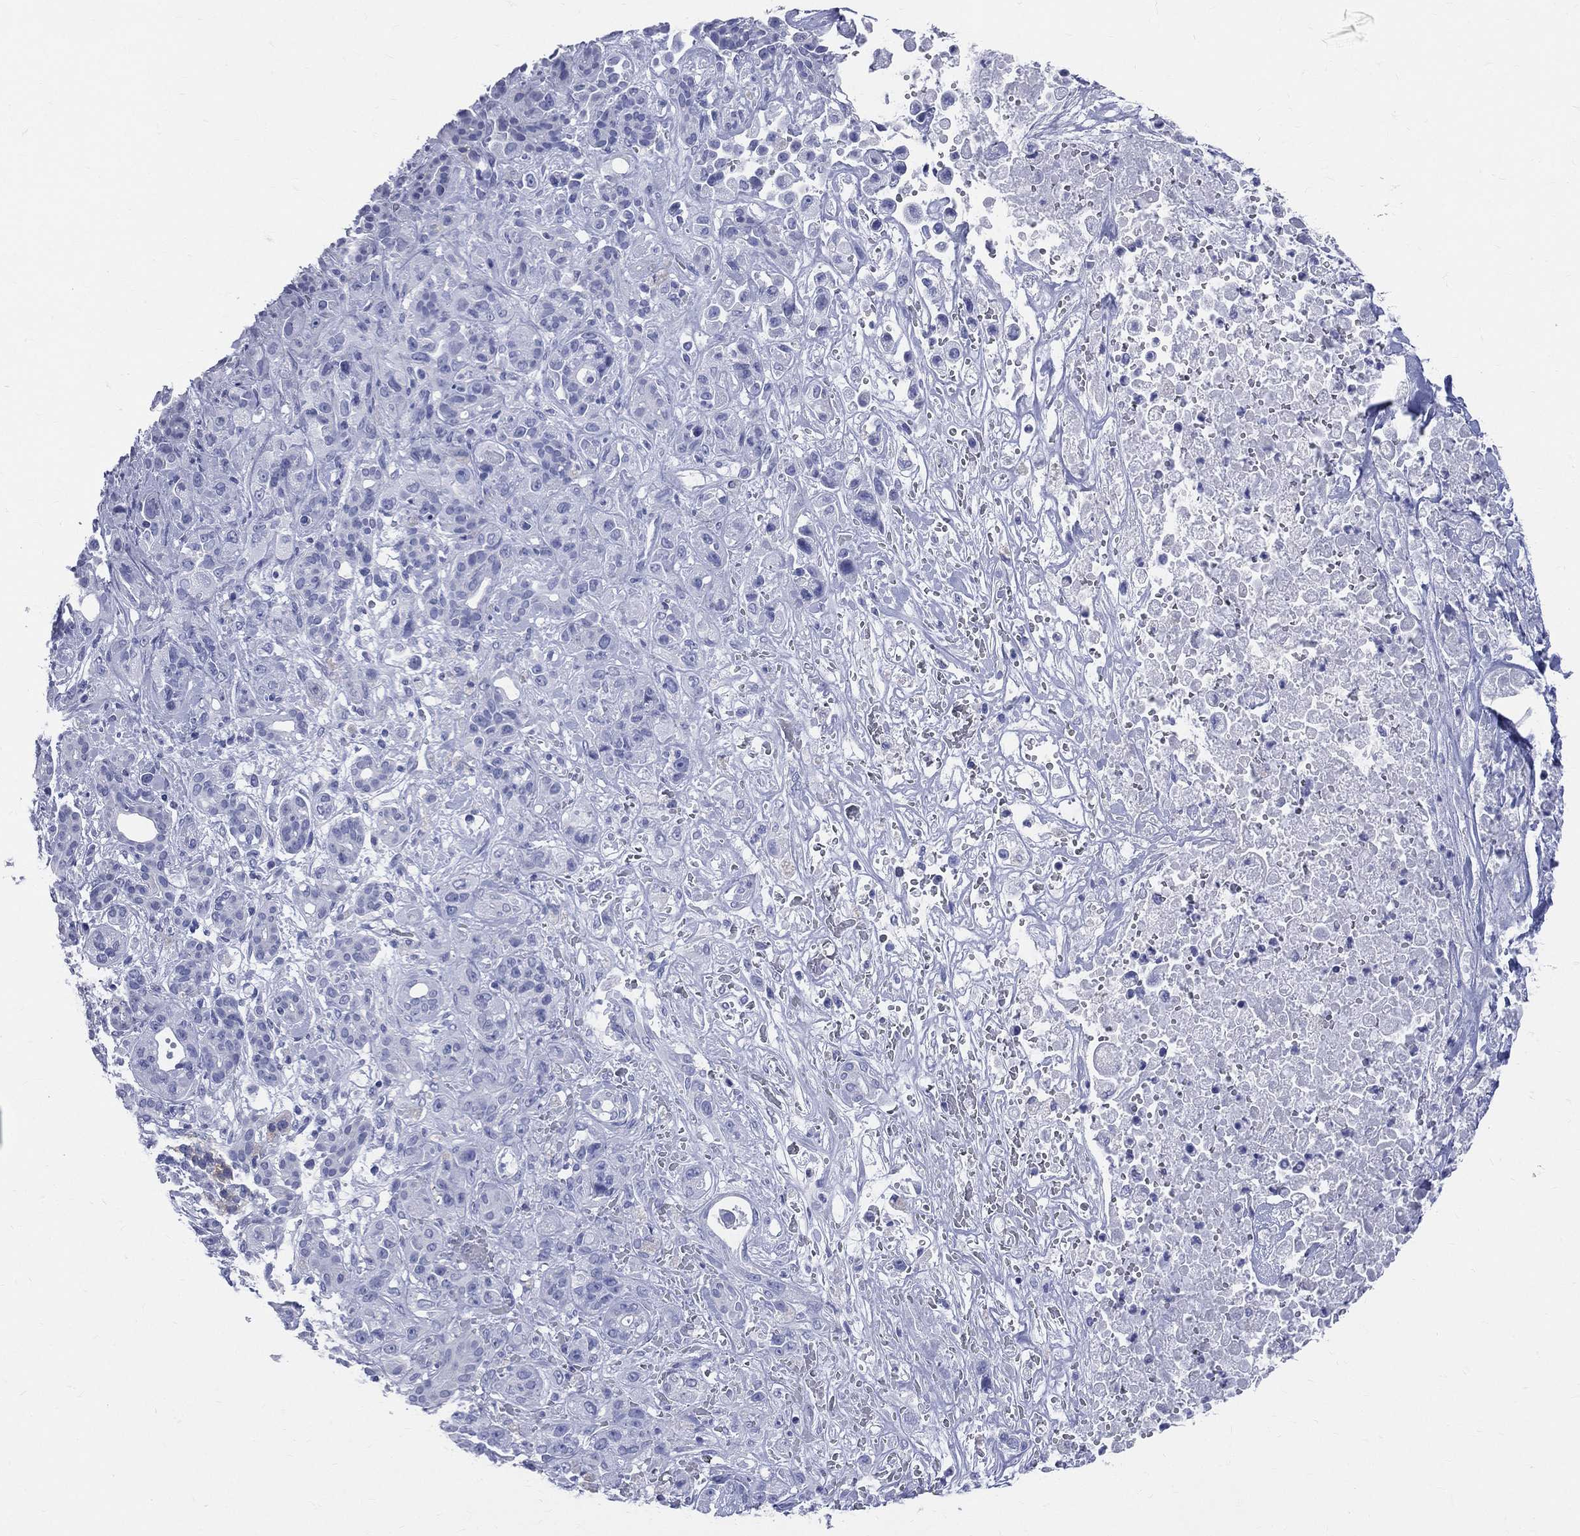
{"staining": {"intensity": "negative", "quantity": "none", "location": "none"}, "tissue": "pancreatic cancer", "cell_type": "Tumor cells", "image_type": "cancer", "snomed": [{"axis": "morphology", "description": "Adenocarcinoma, NOS"}, {"axis": "topography", "description": "Pancreas"}], "caption": "A micrograph of human pancreatic cancer (adenocarcinoma) is negative for staining in tumor cells. (DAB (3,3'-diaminobenzidine) IHC with hematoxylin counter stain).", "gene": "SYP", "patient": {"sex": "male", "age": 44}}